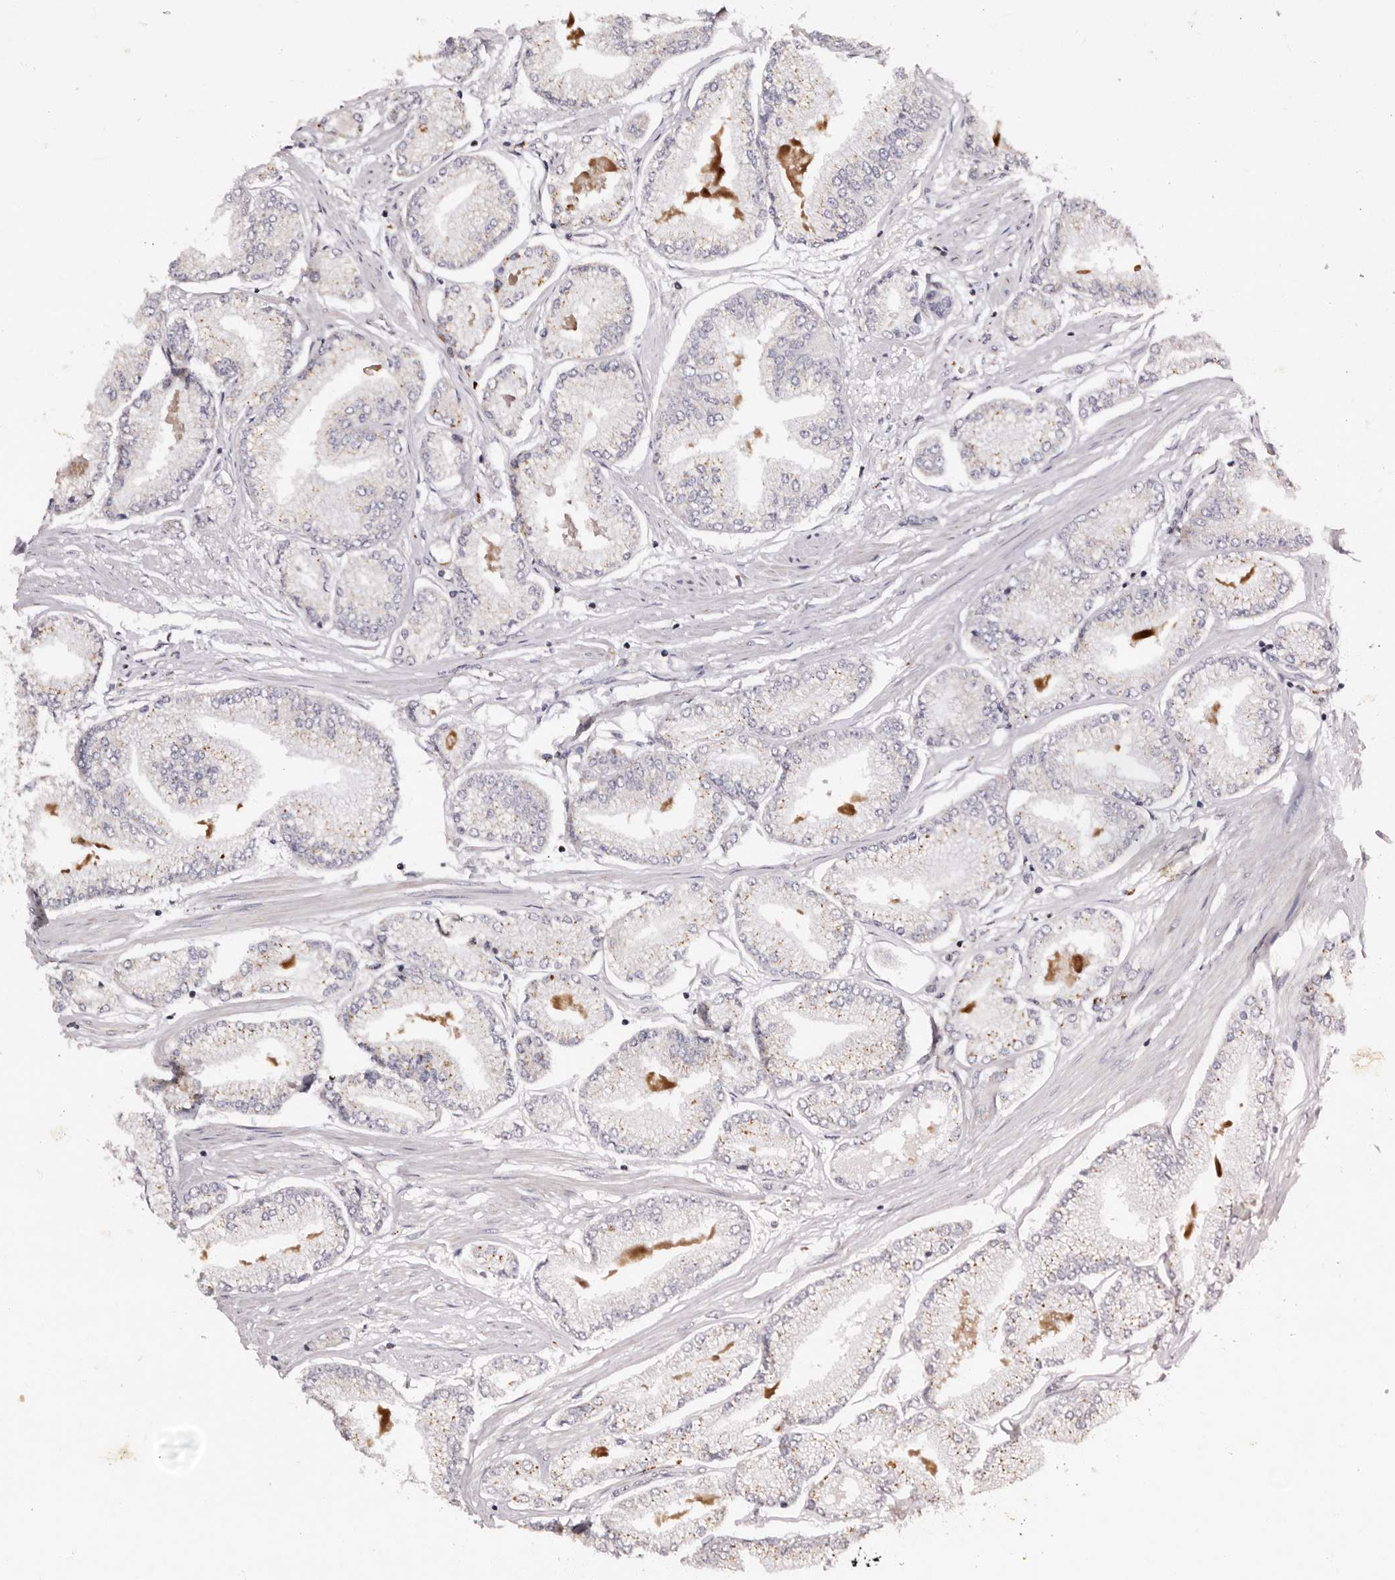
{"staining": {"intensity": "negative", "quantity": "none", "location": "none"}, "tissue": "prostate cancer", "cell_type": "Tumor cells", "image_type": "cancer", "snomed": [{"axis": "morphology", "description": "Adenocarcinoma, Low grade"}, {"axis": "topography", "description": "Prostate"}], "caption": "Immunohistochemistry (IHC) photomicrograph of neoplastic tissue: human prostate cancer stained with DAB exhibits no significant protein expression in tumor cells. (DAB IHC, high magnification).", "gene": "ADCK5", "patient": {"sex": "male", "age": 52}}